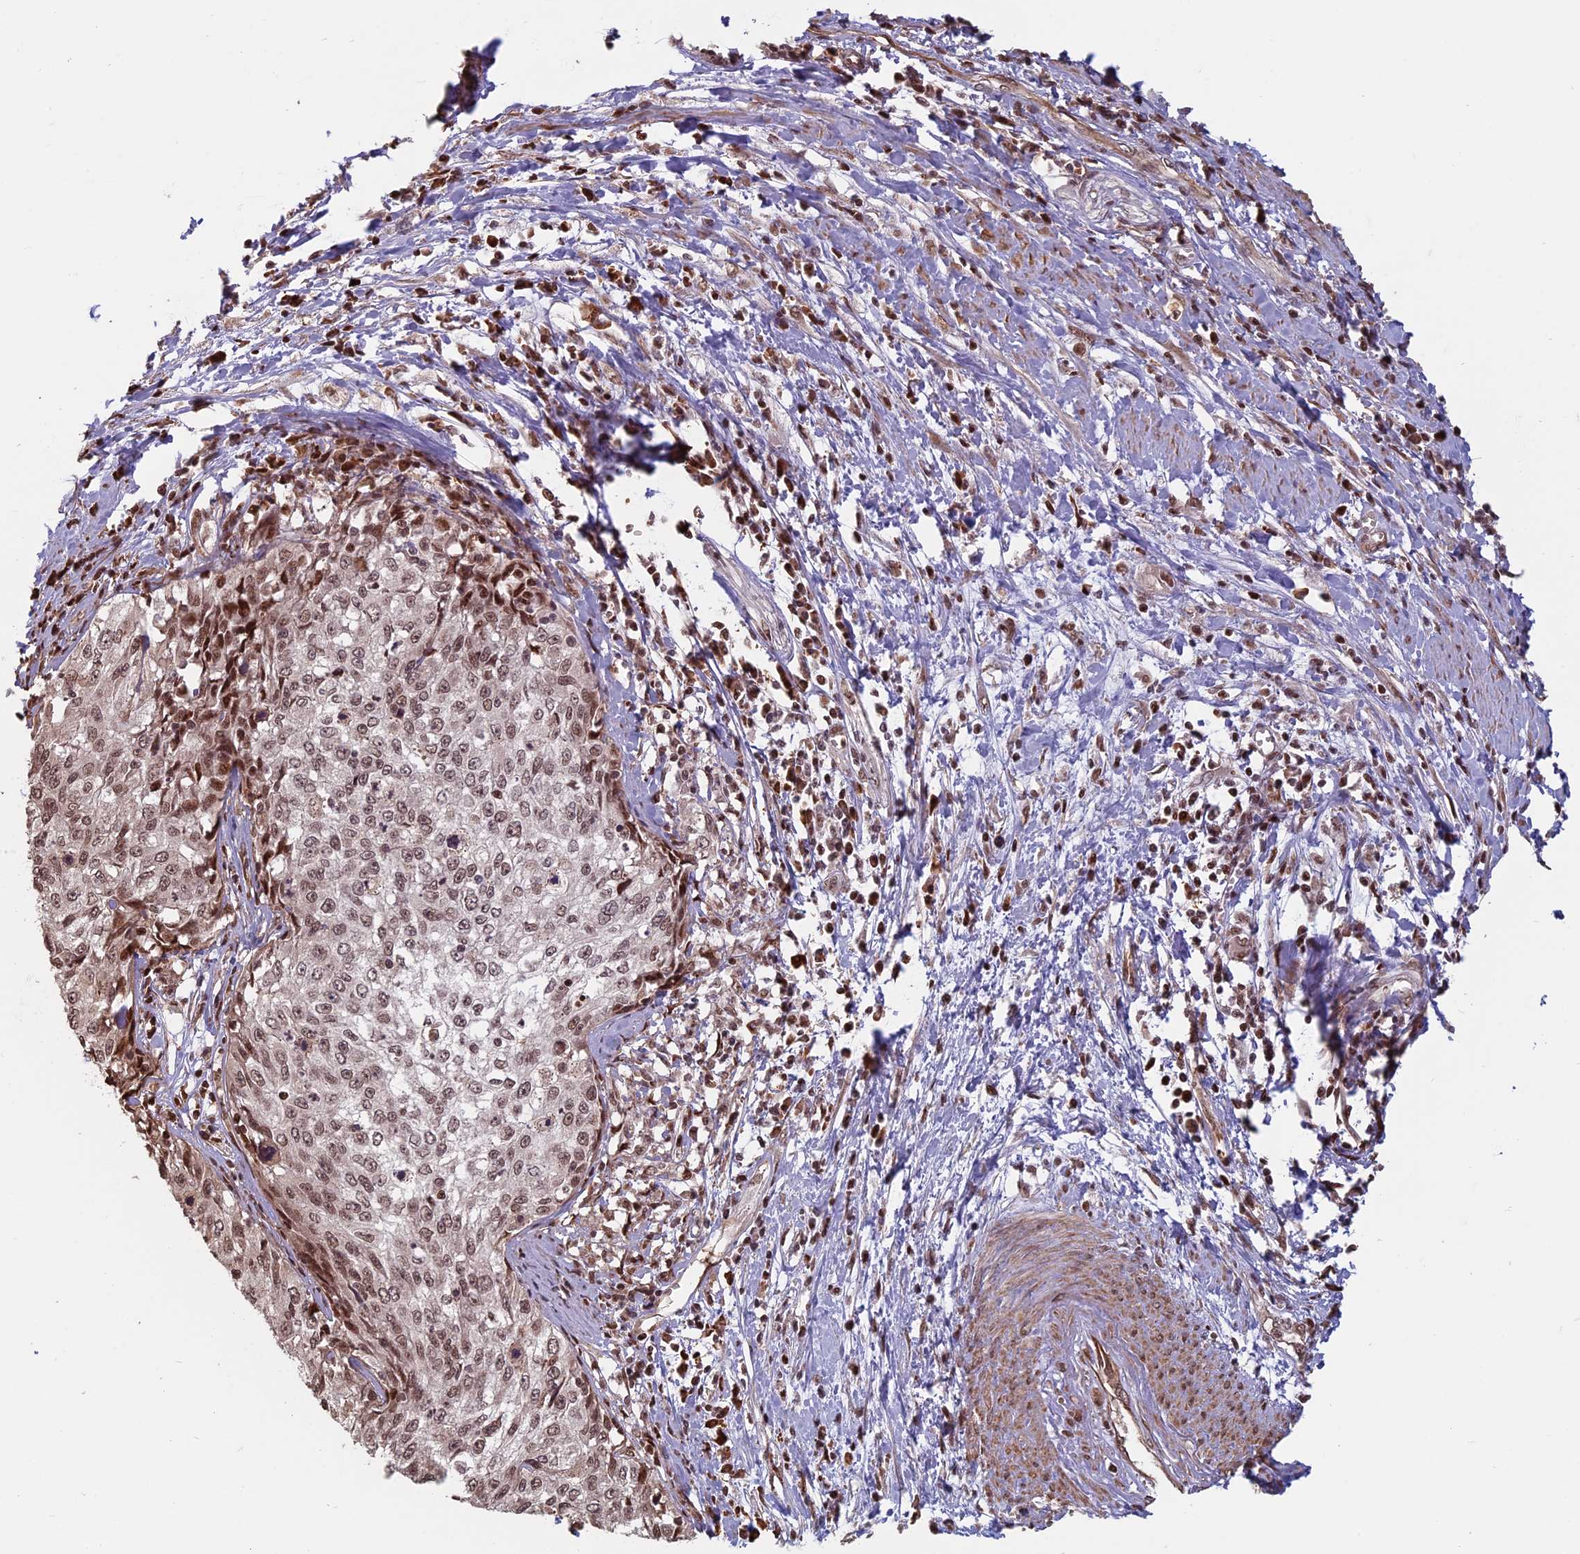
{"staining": {"intensity": "moderate", "quantity": ">75%", "location": "nuclear"}, "tissue": "cervical cancer", "cell_type": "Tumor cells", "image_type": "cancer", "snomed": [{"axis": "morphology", "description": "Squamous cell carcinoma, NOS"}, {"axis": "topography", "description": "Cervix"}], "caption": "A brown stain shows moderate nuclear expression of a protein in human cervical cancer tumor cells. (Brightfield microscopy of DAB IHC at high magnification).", "gene": "MFAP1", "patient": {"sex": "female", "age": 57}}